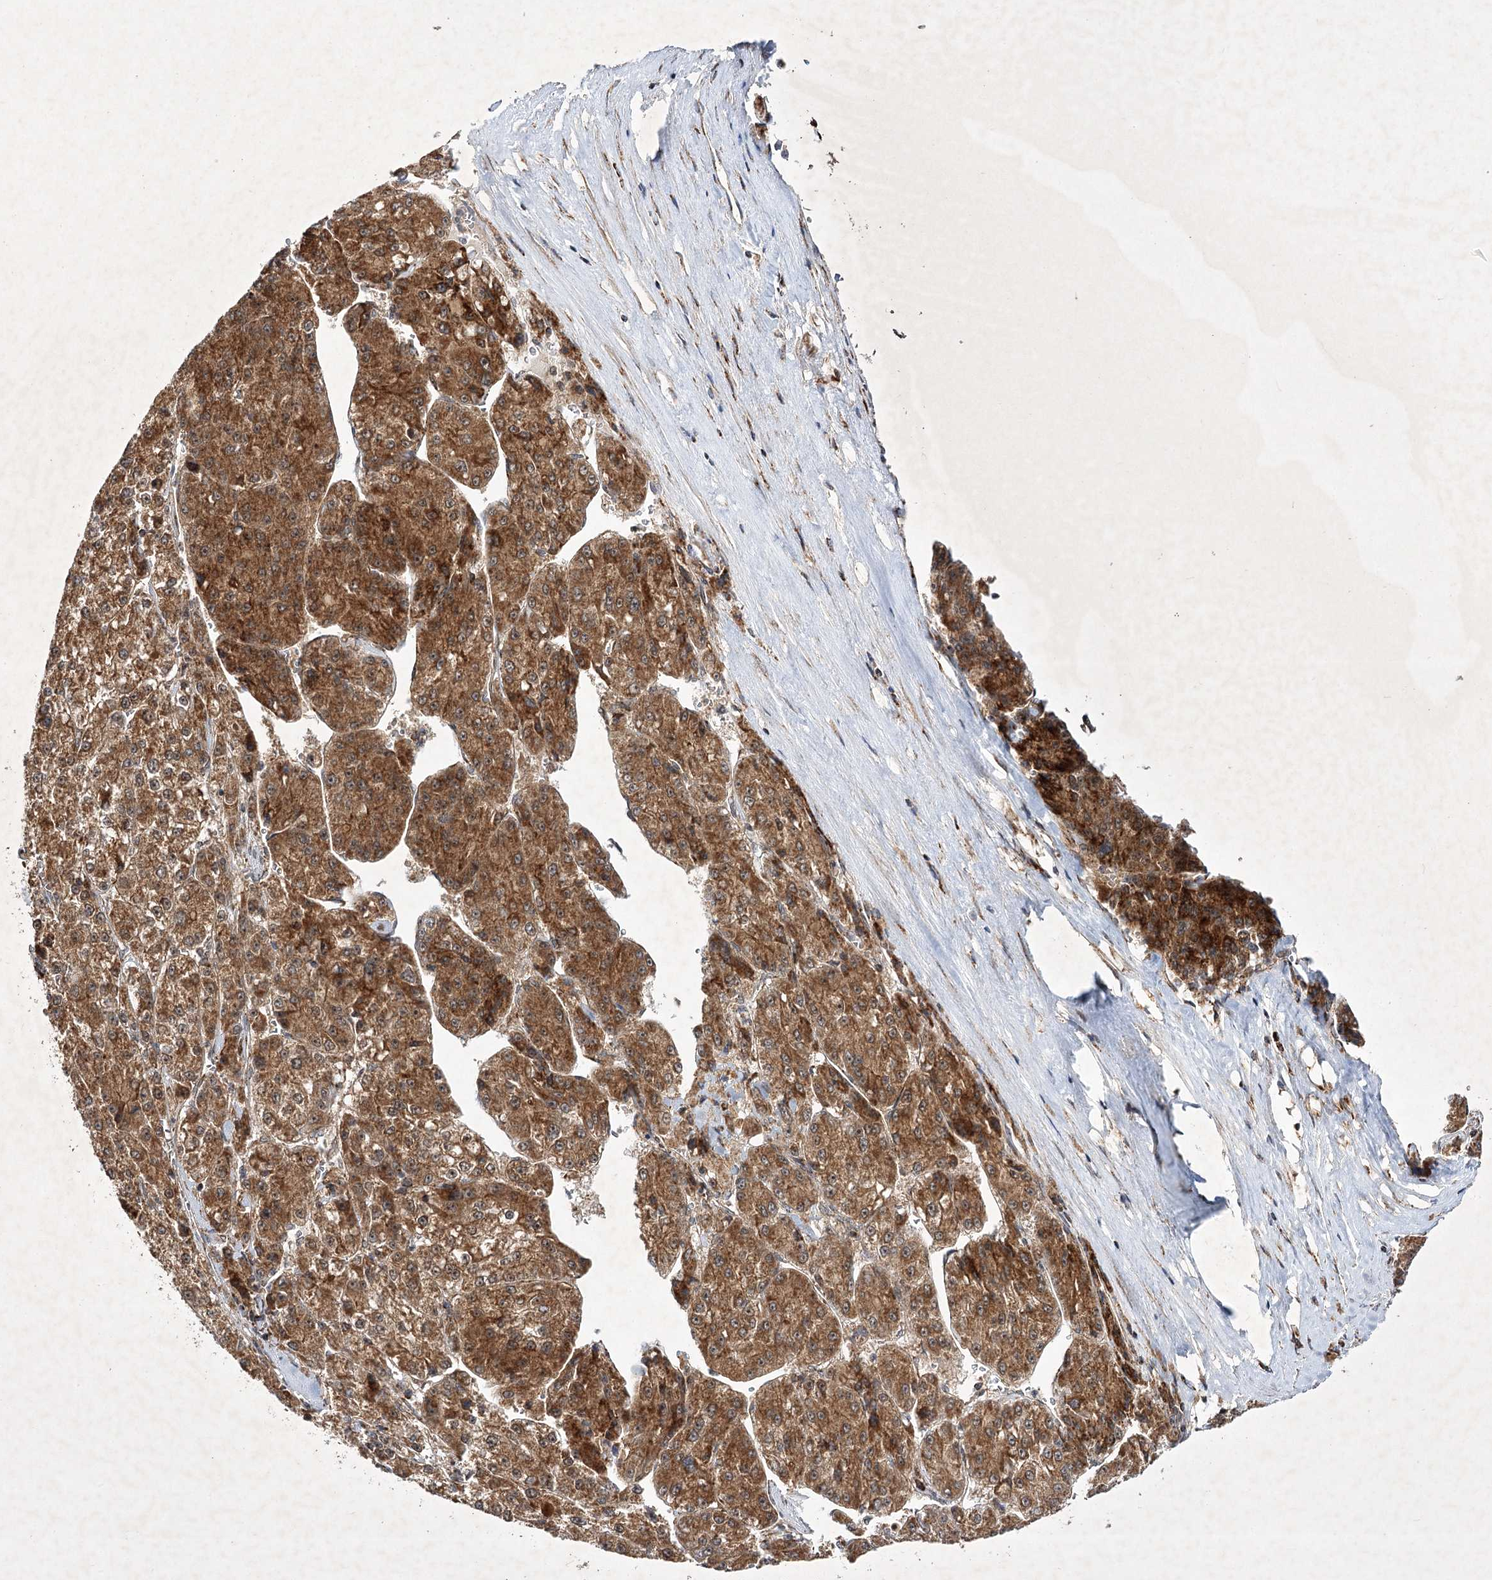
{"staining": {"intensity": "moderate", "quantity": ">75%", "location": "cytoplasmic/membranous"}, "tissue": "liver cancer", "cell_type": "Tumor cells", "image_type": "cancer", "snomed": [{"axis": "morphology", "description": "Carcinoma, Hepatocellular, NOS"}, {"axis": "topography", "description": "Liver"}], "caption": "Human hepatocellular carcinoma (liver) stained for a protein (brown) demonstrates moderate cytoplasmic/membranous positive staining in about >75% of tumor cells.", "gene": "SCRN3", "patient": {"sex": "female", "age": 73}}